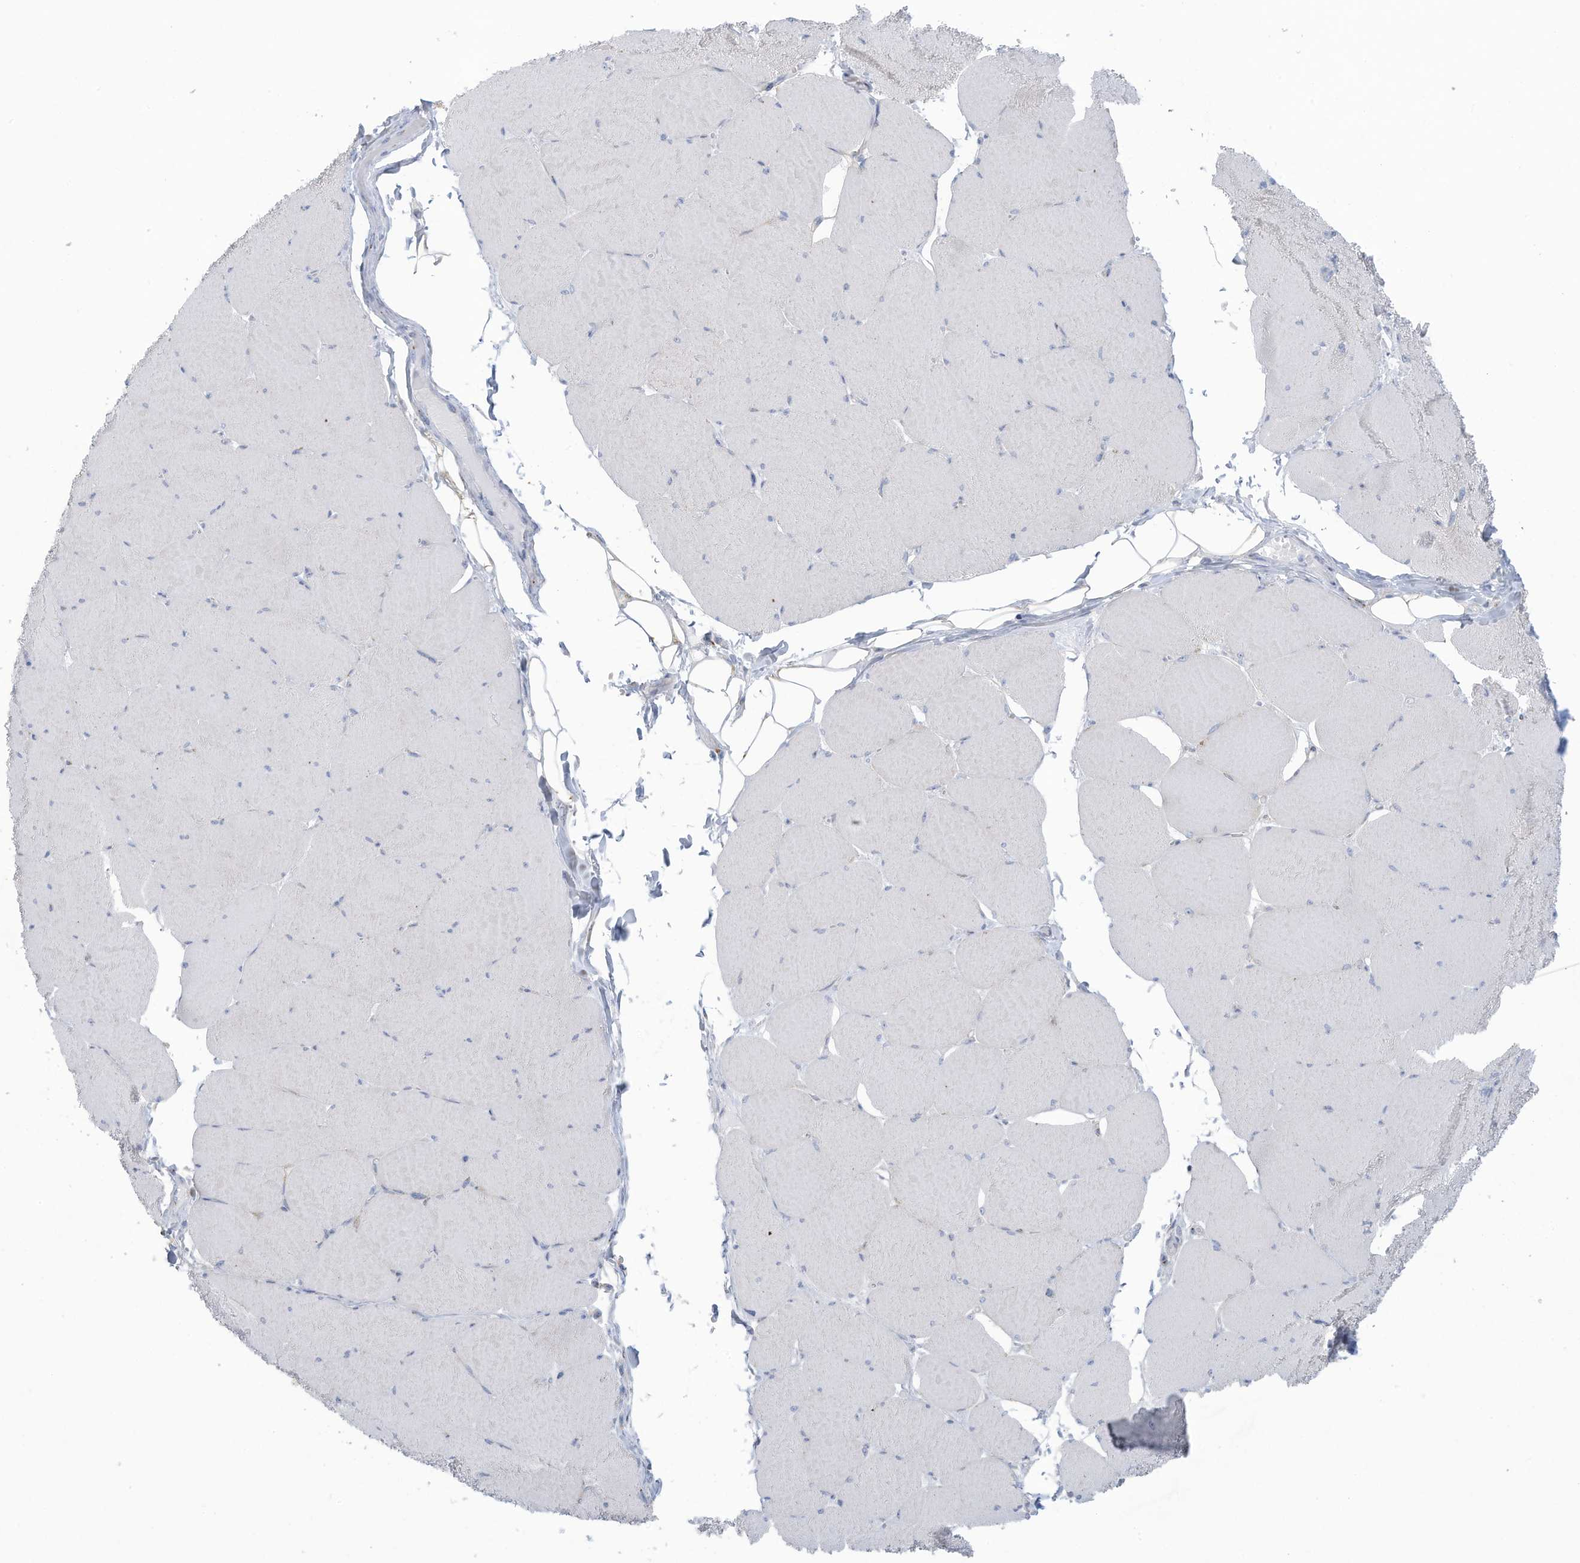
{"staining": {"intensity": "negative", "quantity": "none", "location": "none"}, "tissue": "skeletal muscle", "cell_type": "Myocytes", "image_type": "normal", "snomed": [{"axis": "morphology", "description": "Normal tissue, NOS"}, {"axis": "topography", "description": "Skeletal muscle"}, {"axis": "topography", "description": "Head-Neck"}], "caption": "This is a image of IHC staining of unremarkable skeletal muscle, which shows no staining in myocytes.", "gene": "TRMT2B", "patient": {"sex": "male", "age": 66}}